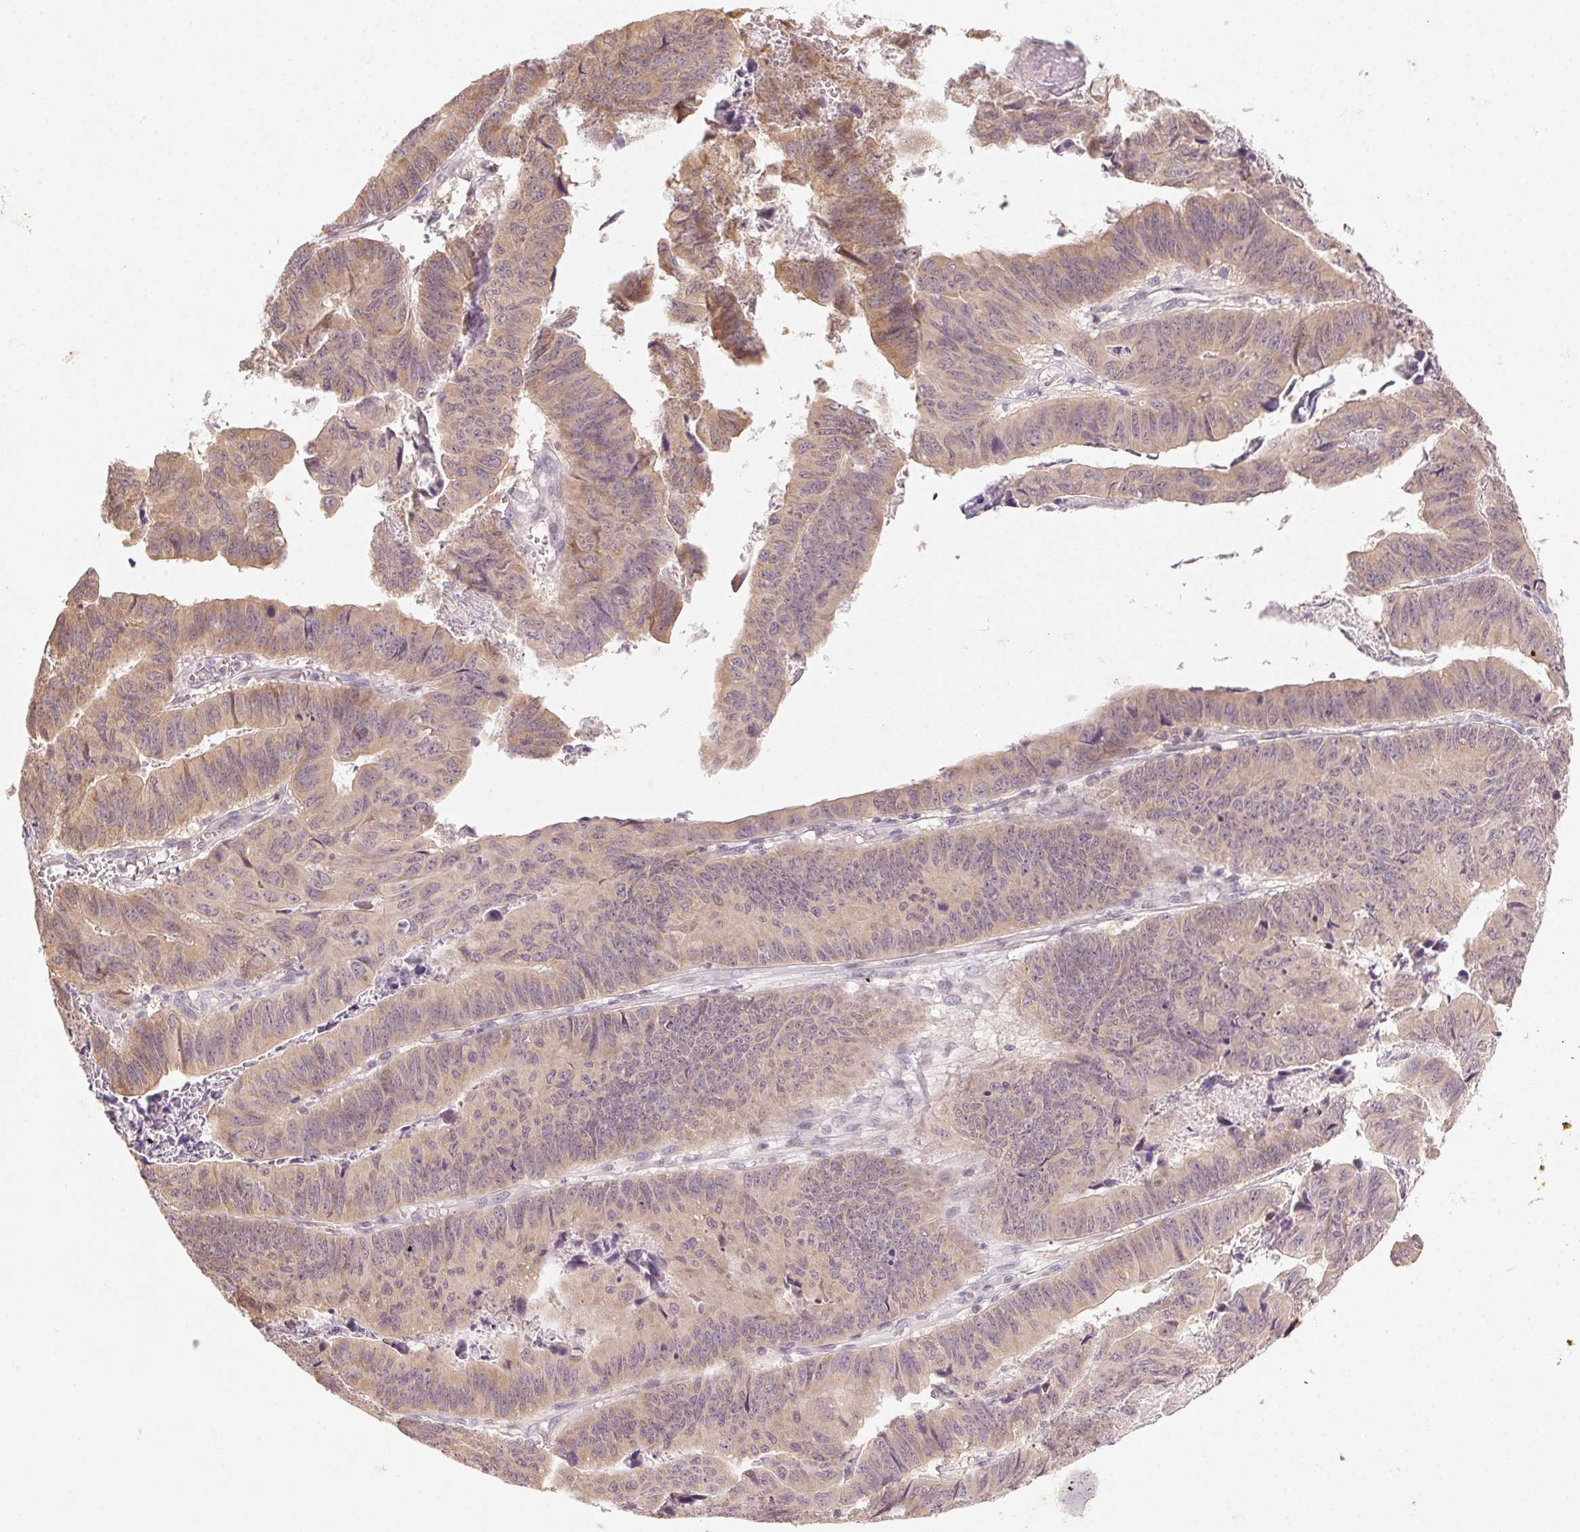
{"staining": {"intensity": "weak", "quantity": ">75%", "location": "cytoplasmic/membranous"}, "tissue": "stomach cancer", "cell_type": "Tumor cells", "image_type": "cancer", "snomed": [{"axis": "morphology", "description": "Adenocarcinoma, NOS"}, {"axis": "topography", "description": "Stomach, lower"}], "caption": "Tumor cells show low levels of weak cytoplasmic/membranous expression in about >75% of cells in stomach adenocarcinoma.", "gene": "NCOA4", "patient": {"sex": "male", "age": 77}}